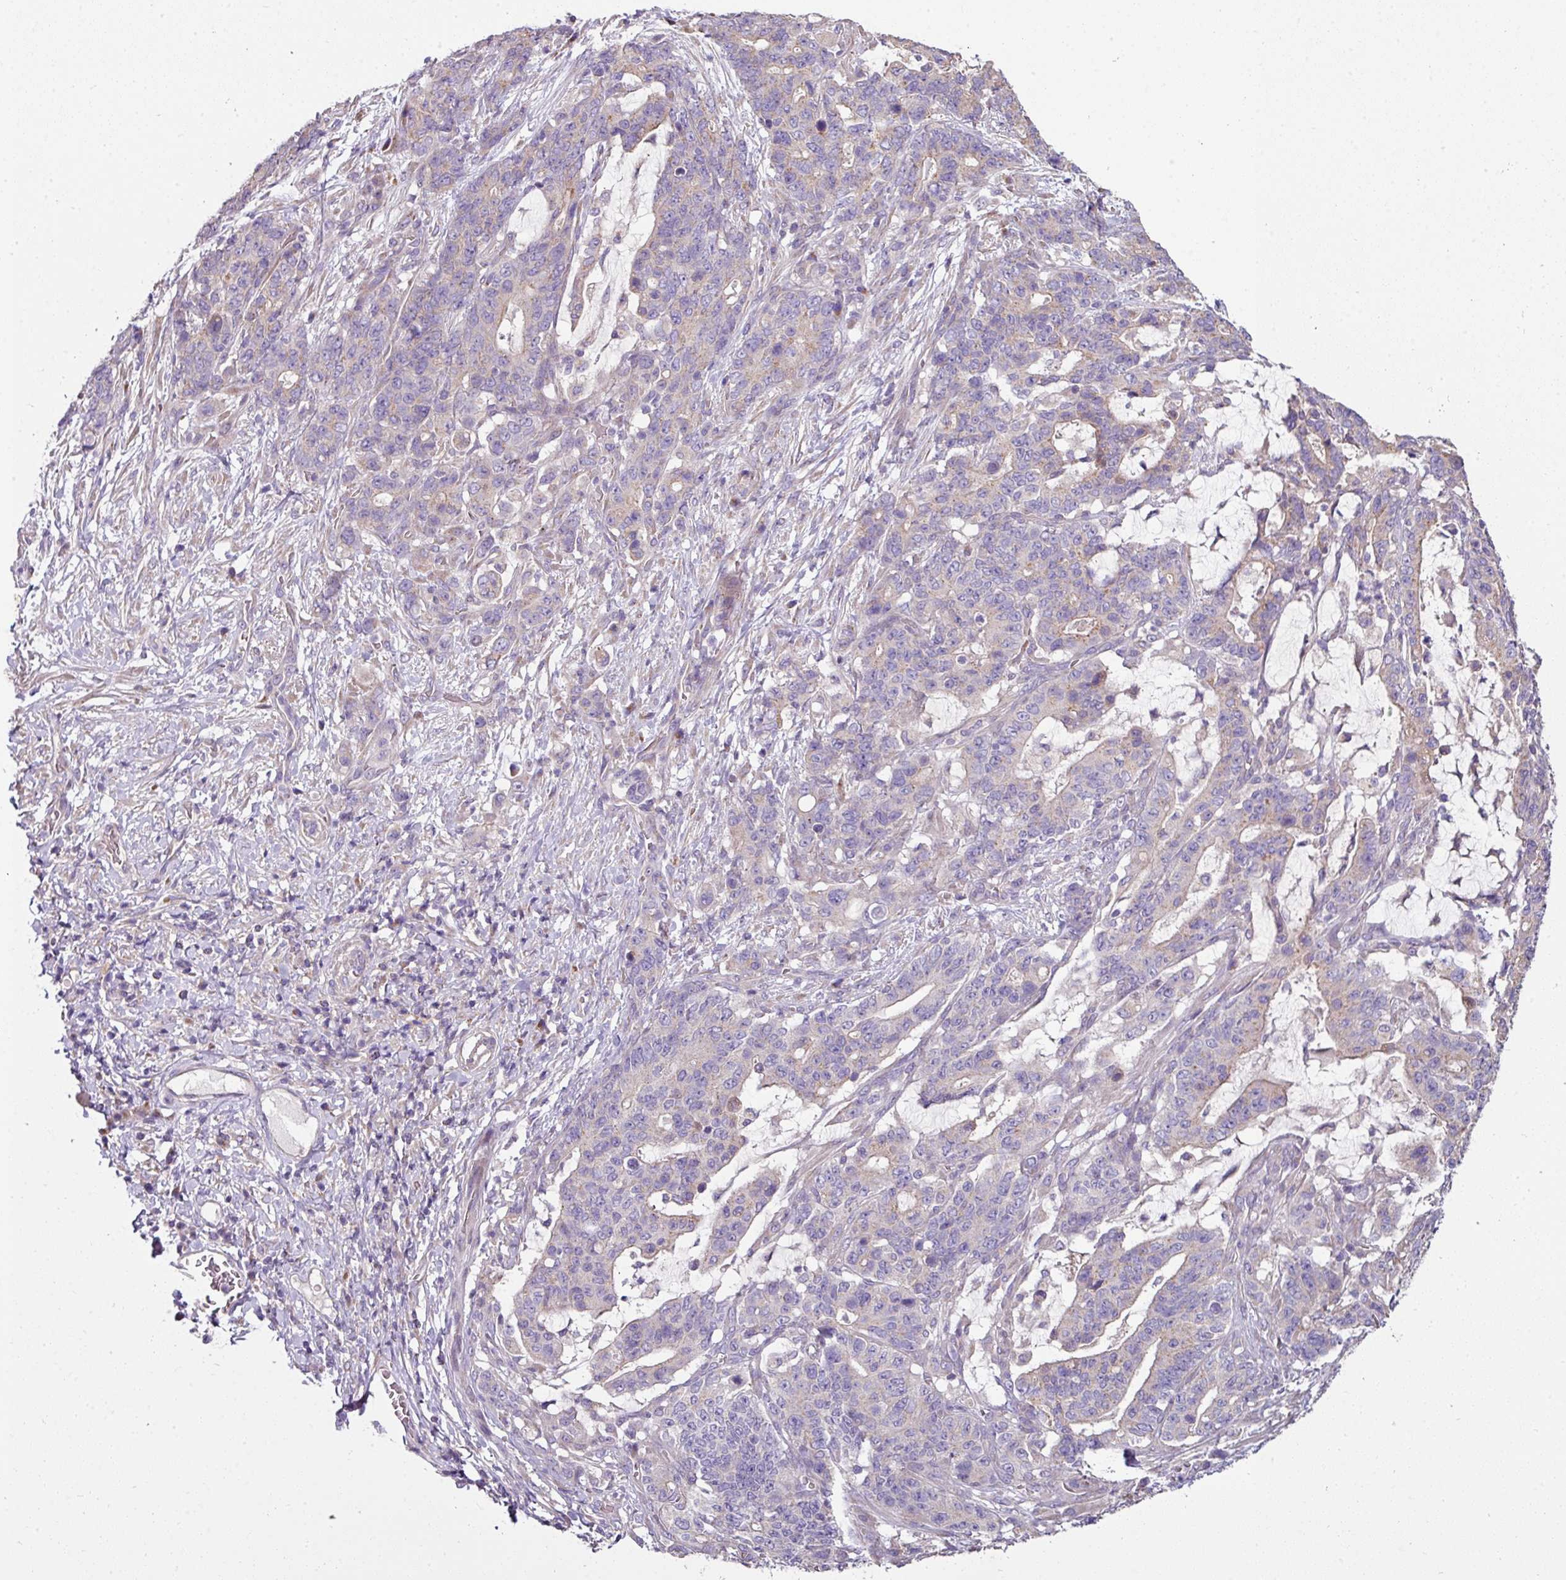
{"staining": {"intensity": "weak", "quantity": "<25%", "location": "cytoplasmic/membranous"}, "tissue": "stomach cancer", "cell_type": "Tumor cells", "image_type": "cancer", "snomed": [{"axis": "morphology", "description": "Normal tissue, NOS"}, {"axis": "morphology", "description": "Adenocarcinoma, NOS"}, {"axis": "topography", "description": "Stomach"}], "caption": "Immunohistochemical staining of human adenocarcinoma (stomach) displays no significant positivity in tumor cells.", "gene": "LRRC9", "patient": {"sex": "female", "age": 64}}